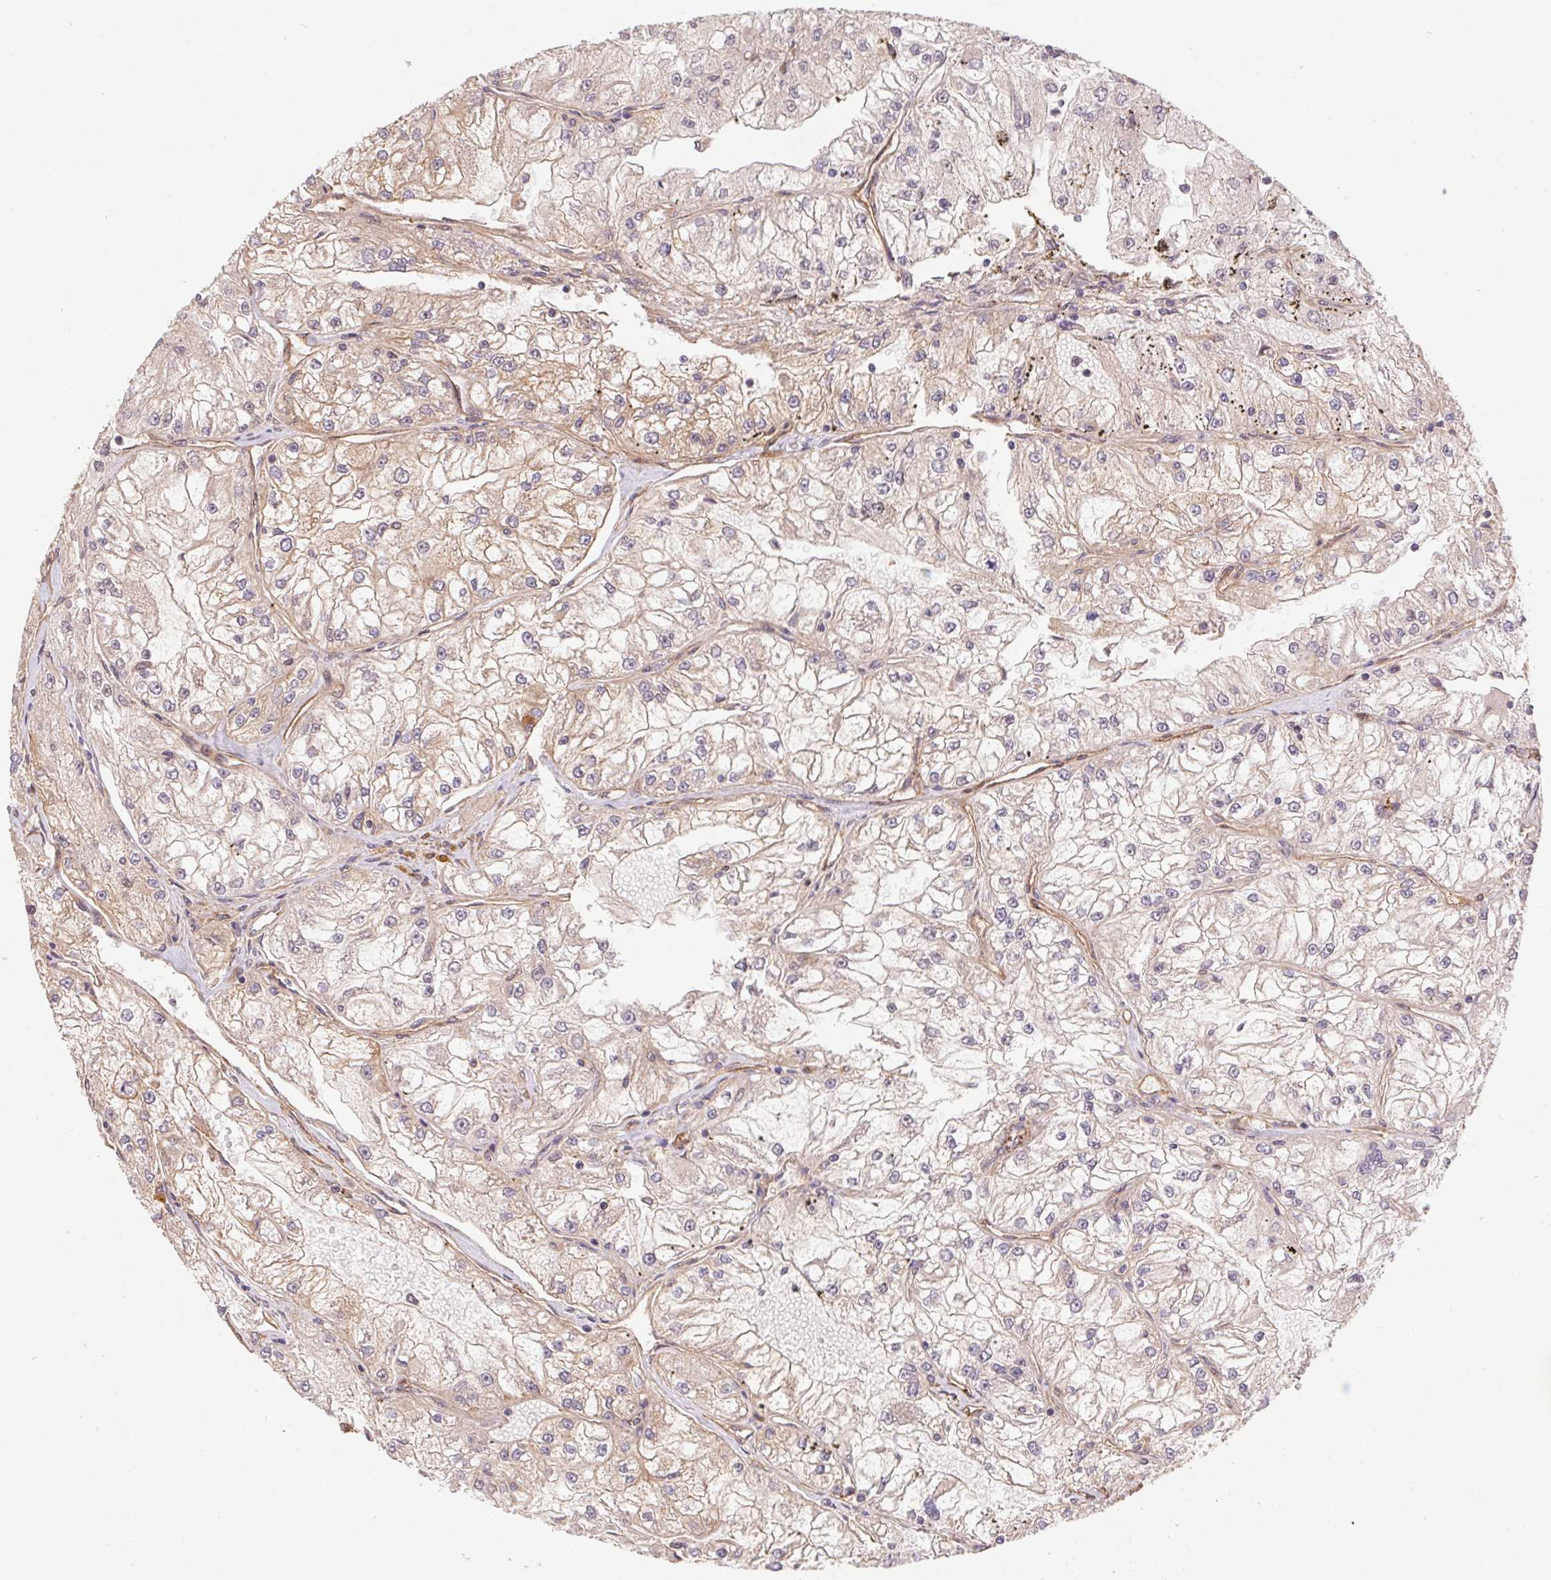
{"staining": {"intensity": "weak", "quantity": "<25%", "location": "cytoplasmic/membranous"}, "tissue": "renal cancer", "cell_type": "Tumor cells", "image_type": "cancer", "snomed": [{"axis": "morphology", "description": "Adenocarcinoma, NOS"}, {"axis": "topography", "description": "Kidney"}], "caption": "Immunohistochemistry (IHC) histopathology image of neoplastic tissue: adenocarcinoma (renal) stained with DAB (3,3'-diaminobenzidine) shows no significant protein expression in tumor cells.", "gene": "SLC52A2", "patient": {"sex": "female", "age": 72}}